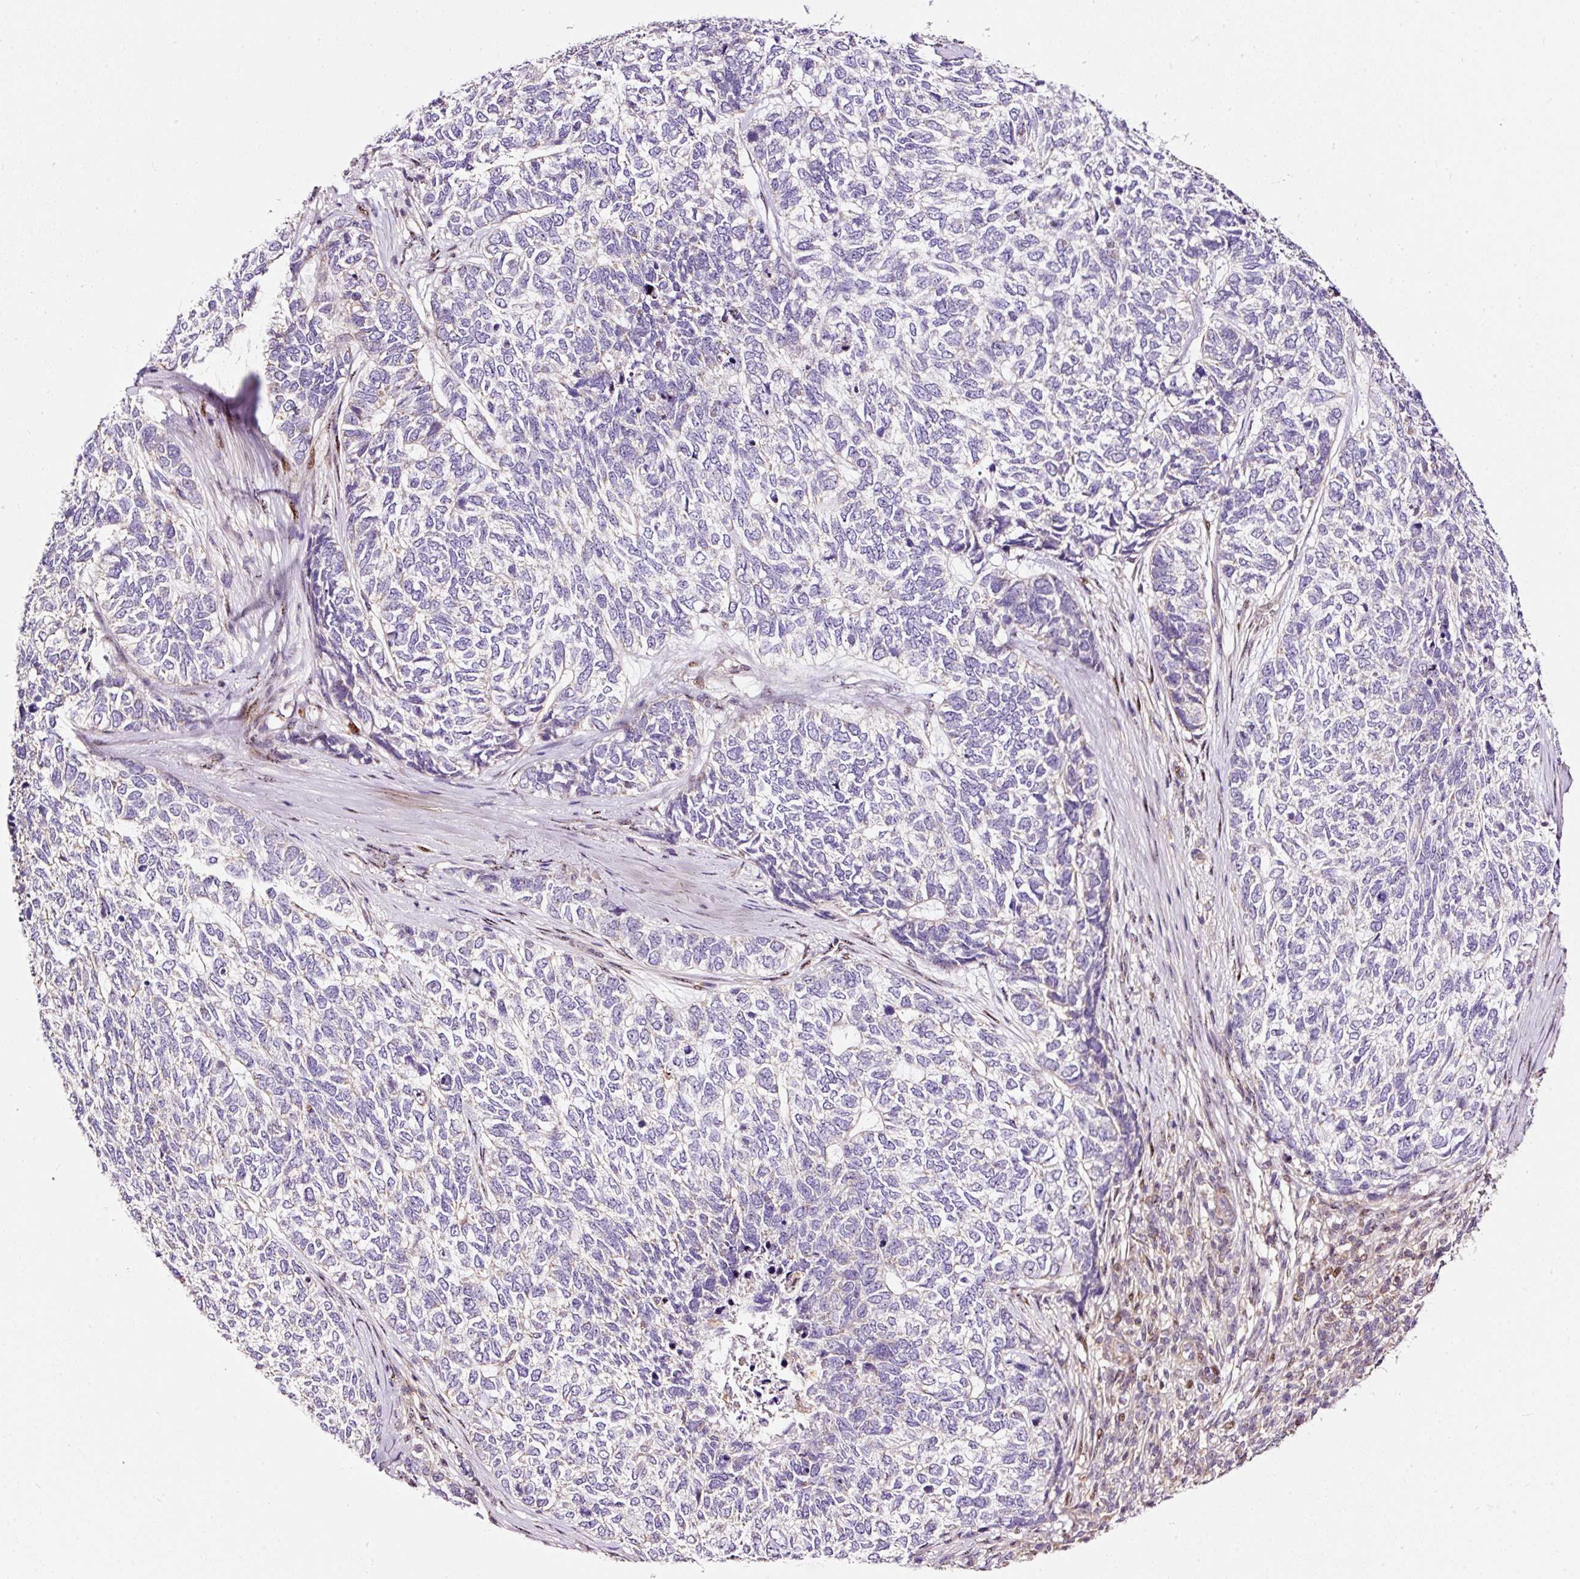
{"staining": {"intensity": "negative", "quantity": "none", "location": "none"}, "tissue": "skin cancer", "cell_type": "Tumor cells", "image_type": "cancer", "snomed": [{"axis": "morphology", "description": "Basal cell carcinoma"}, {"axis": "topography", "description": "Skin"}], "caption": "Human skin basal cell carcinoma stained for a protein using immunohistochemistry displays no staining in tumor cells.", "gene": "BOLA3", "patient": {"sex": "female", "age": 65}}